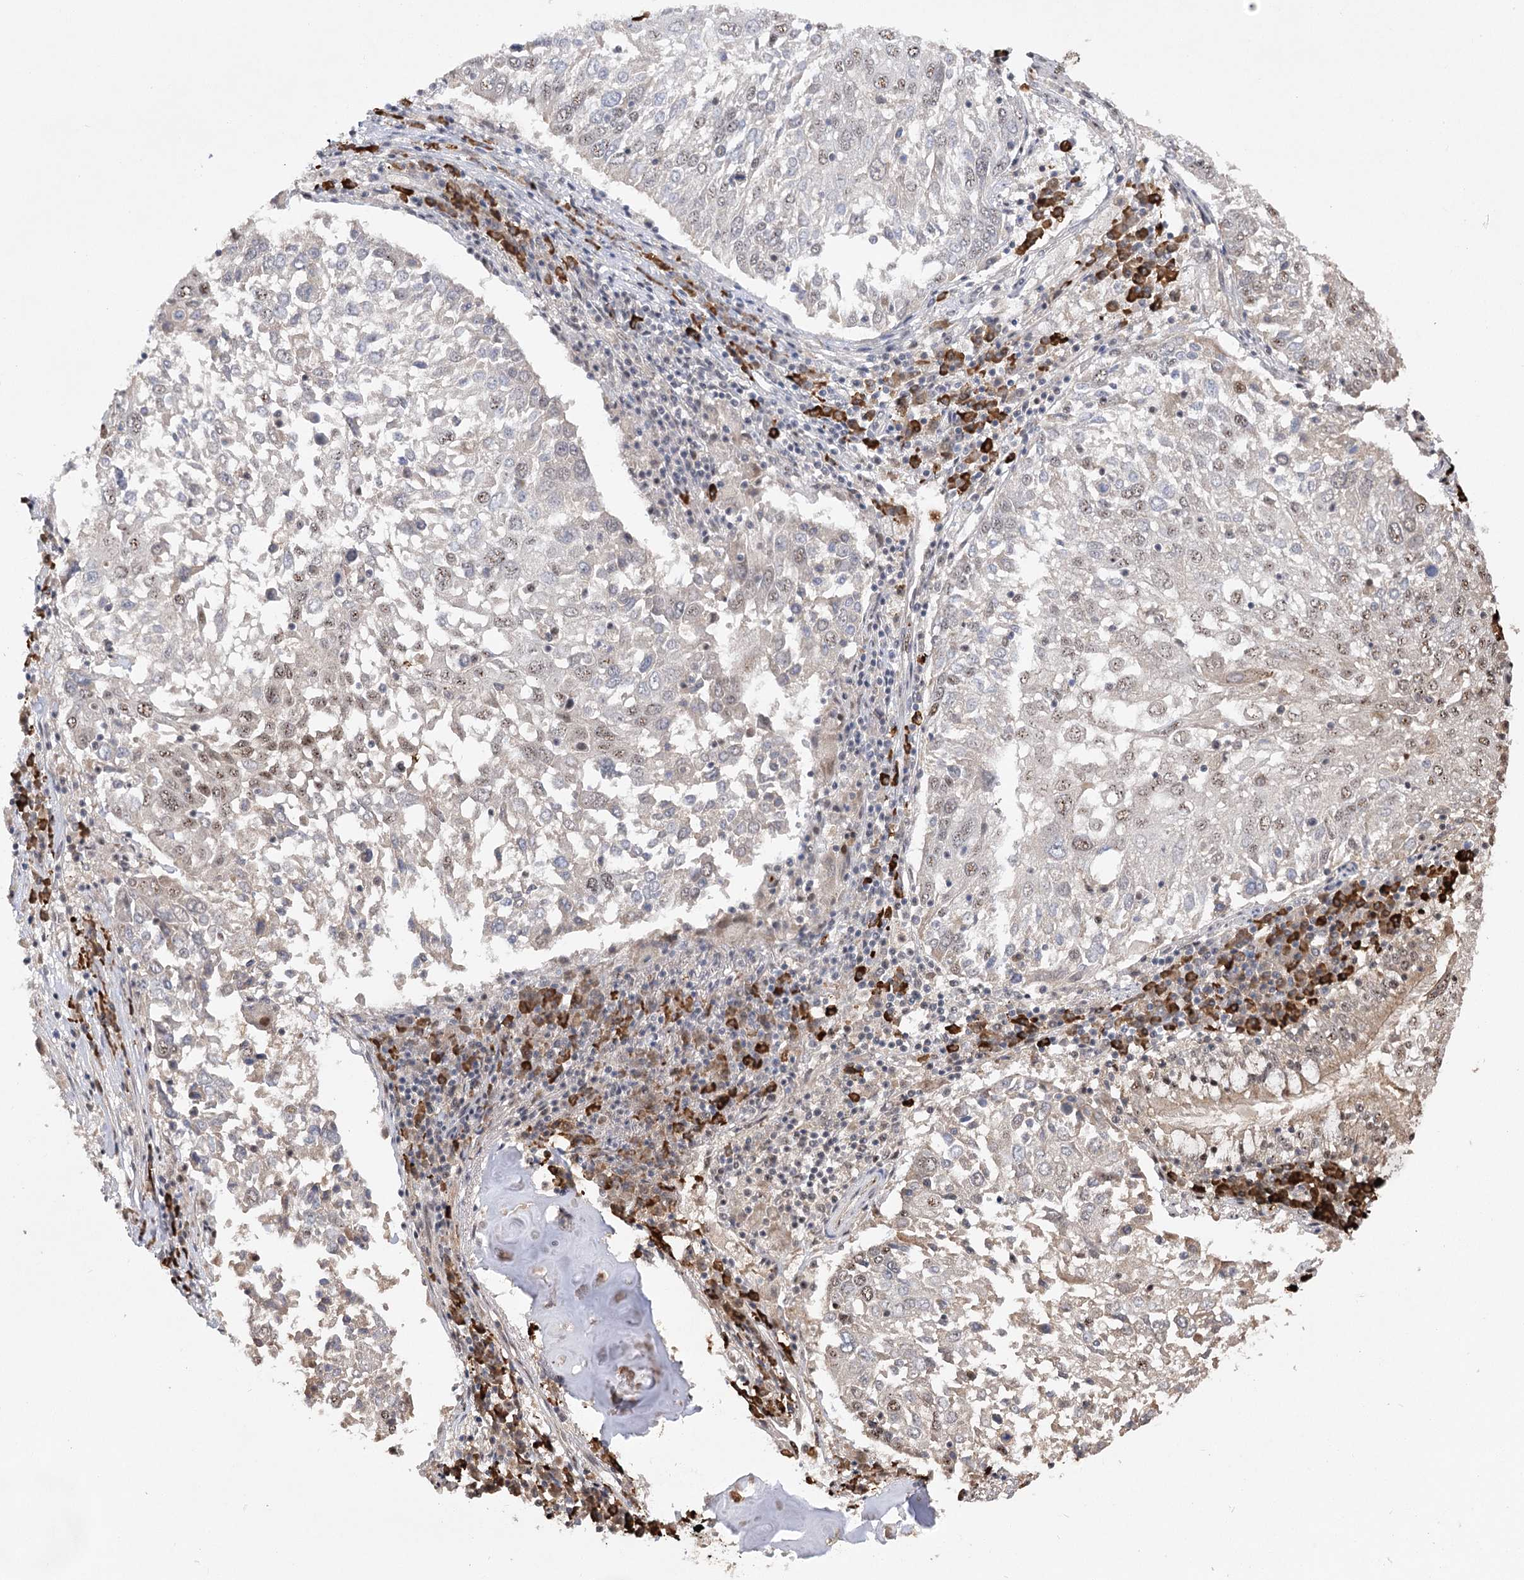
{"staining": {"intensity": "weak", "quantity": "25%-75%", "location": "nuclear"}, "tissue": "lung cancer", "cell_type": "Tumor cells", "image_type": "cancer", "snomed": [{"axis": "morphology", "description": "Squamous cell carcinoma, NOS"}, {"axis": "topography", "description": "Lung"}], "caption": "Weak nuclear protein positivity is appreciated in about 25%-75% of tumor cells in lung squamous cell carcinoma.", "gene": "PYROXD1", "patient": {"sex": "male", "age": 65}}